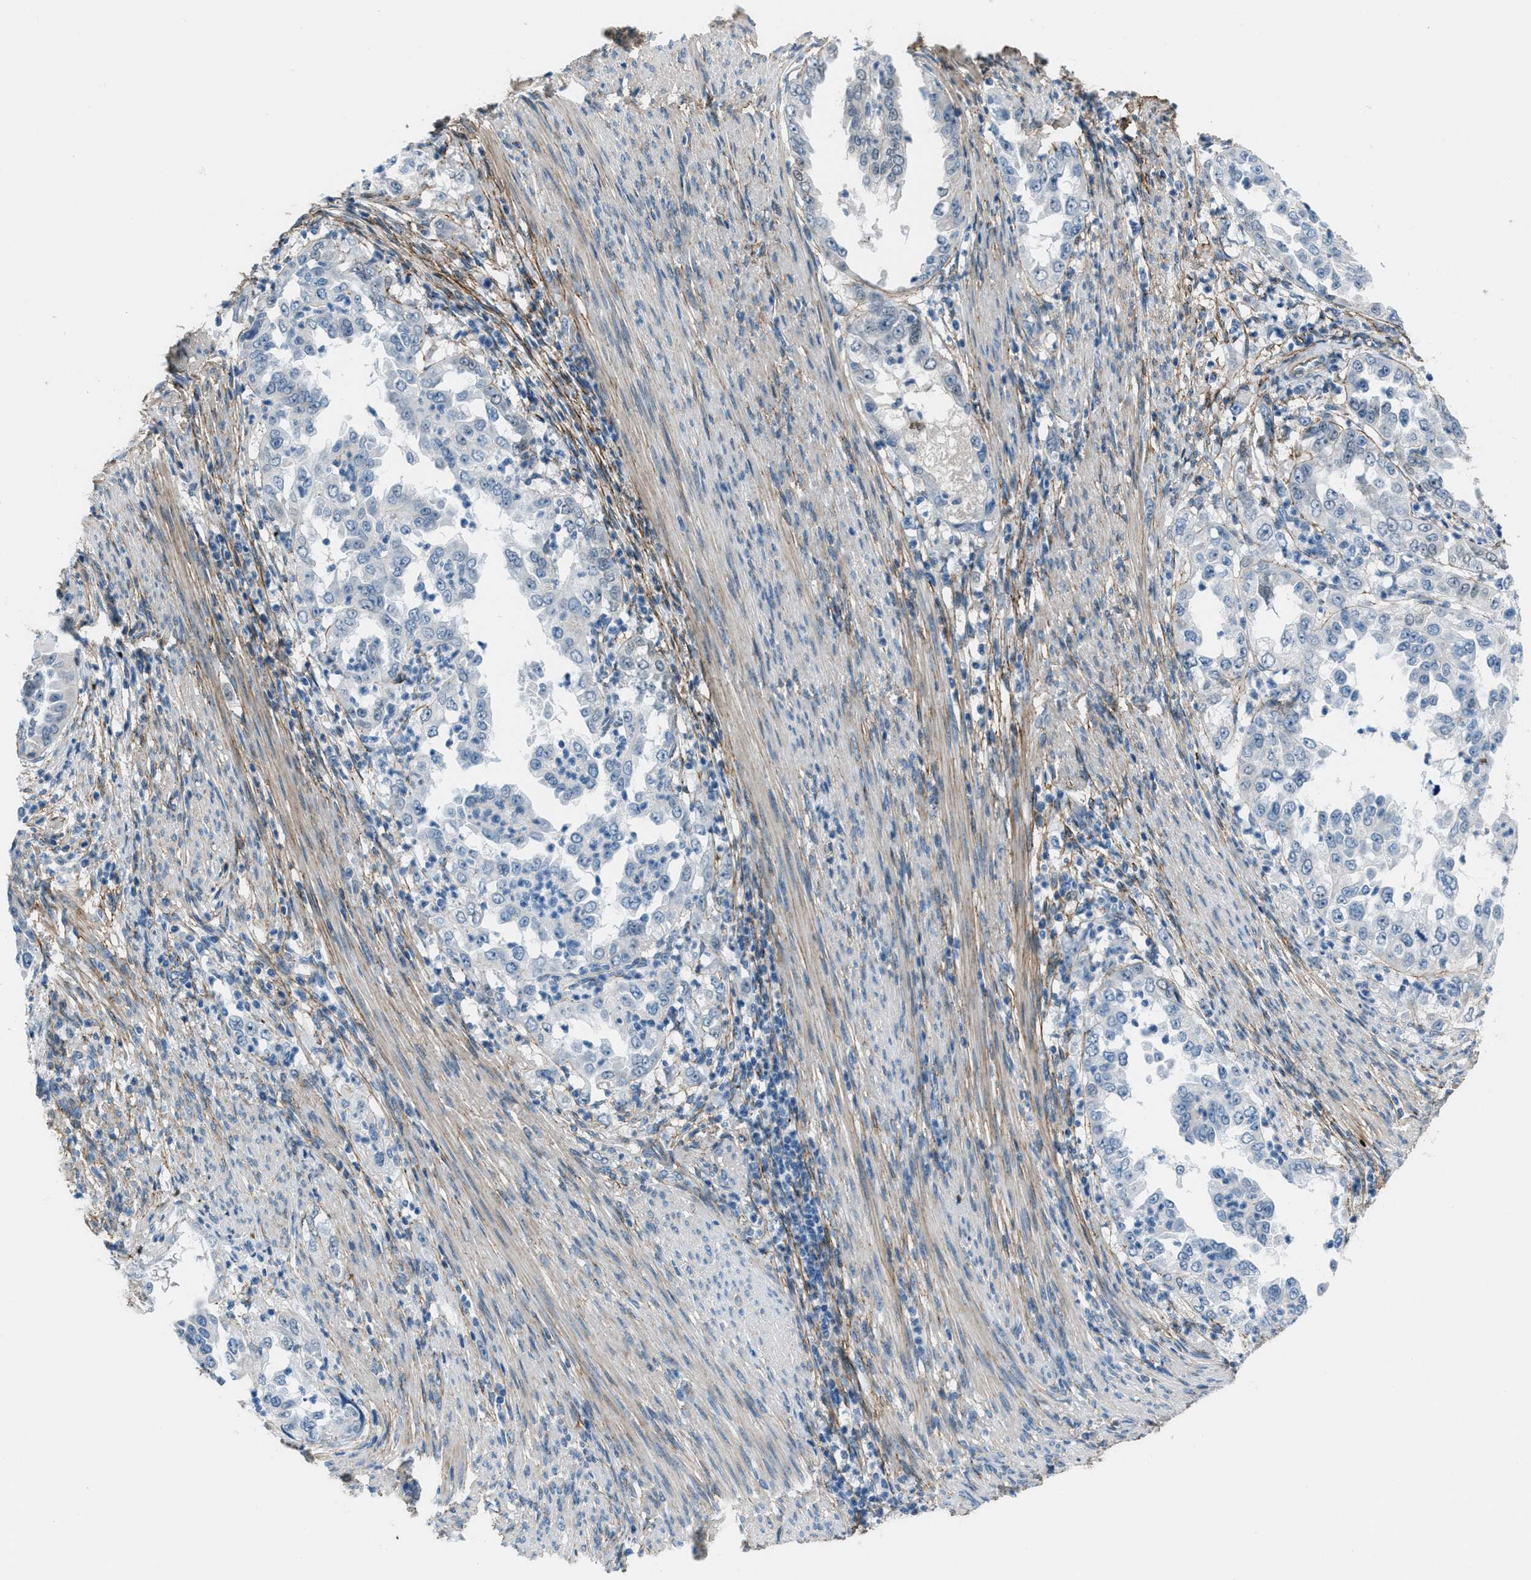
{"staining": {"intensity": "negative", "quantity": "none", "location": "none"}, "tissue": "endometrial cancer", "cell_type": "Tumor cells", "image_type": "cancer", "snomed": [{"axis": "morphology", "description": "Adenocarcinoma, NOS"}, {"axis": "topography", "description": "Endometrium"}], "caption": "Immunohistochemistry image of endometrial adenocarcinoma stained for a protein (brown), which exhibits no positivity in tumor cells.", "gene": "FBN1", "patient": {"sex": "female", "age": 85}}